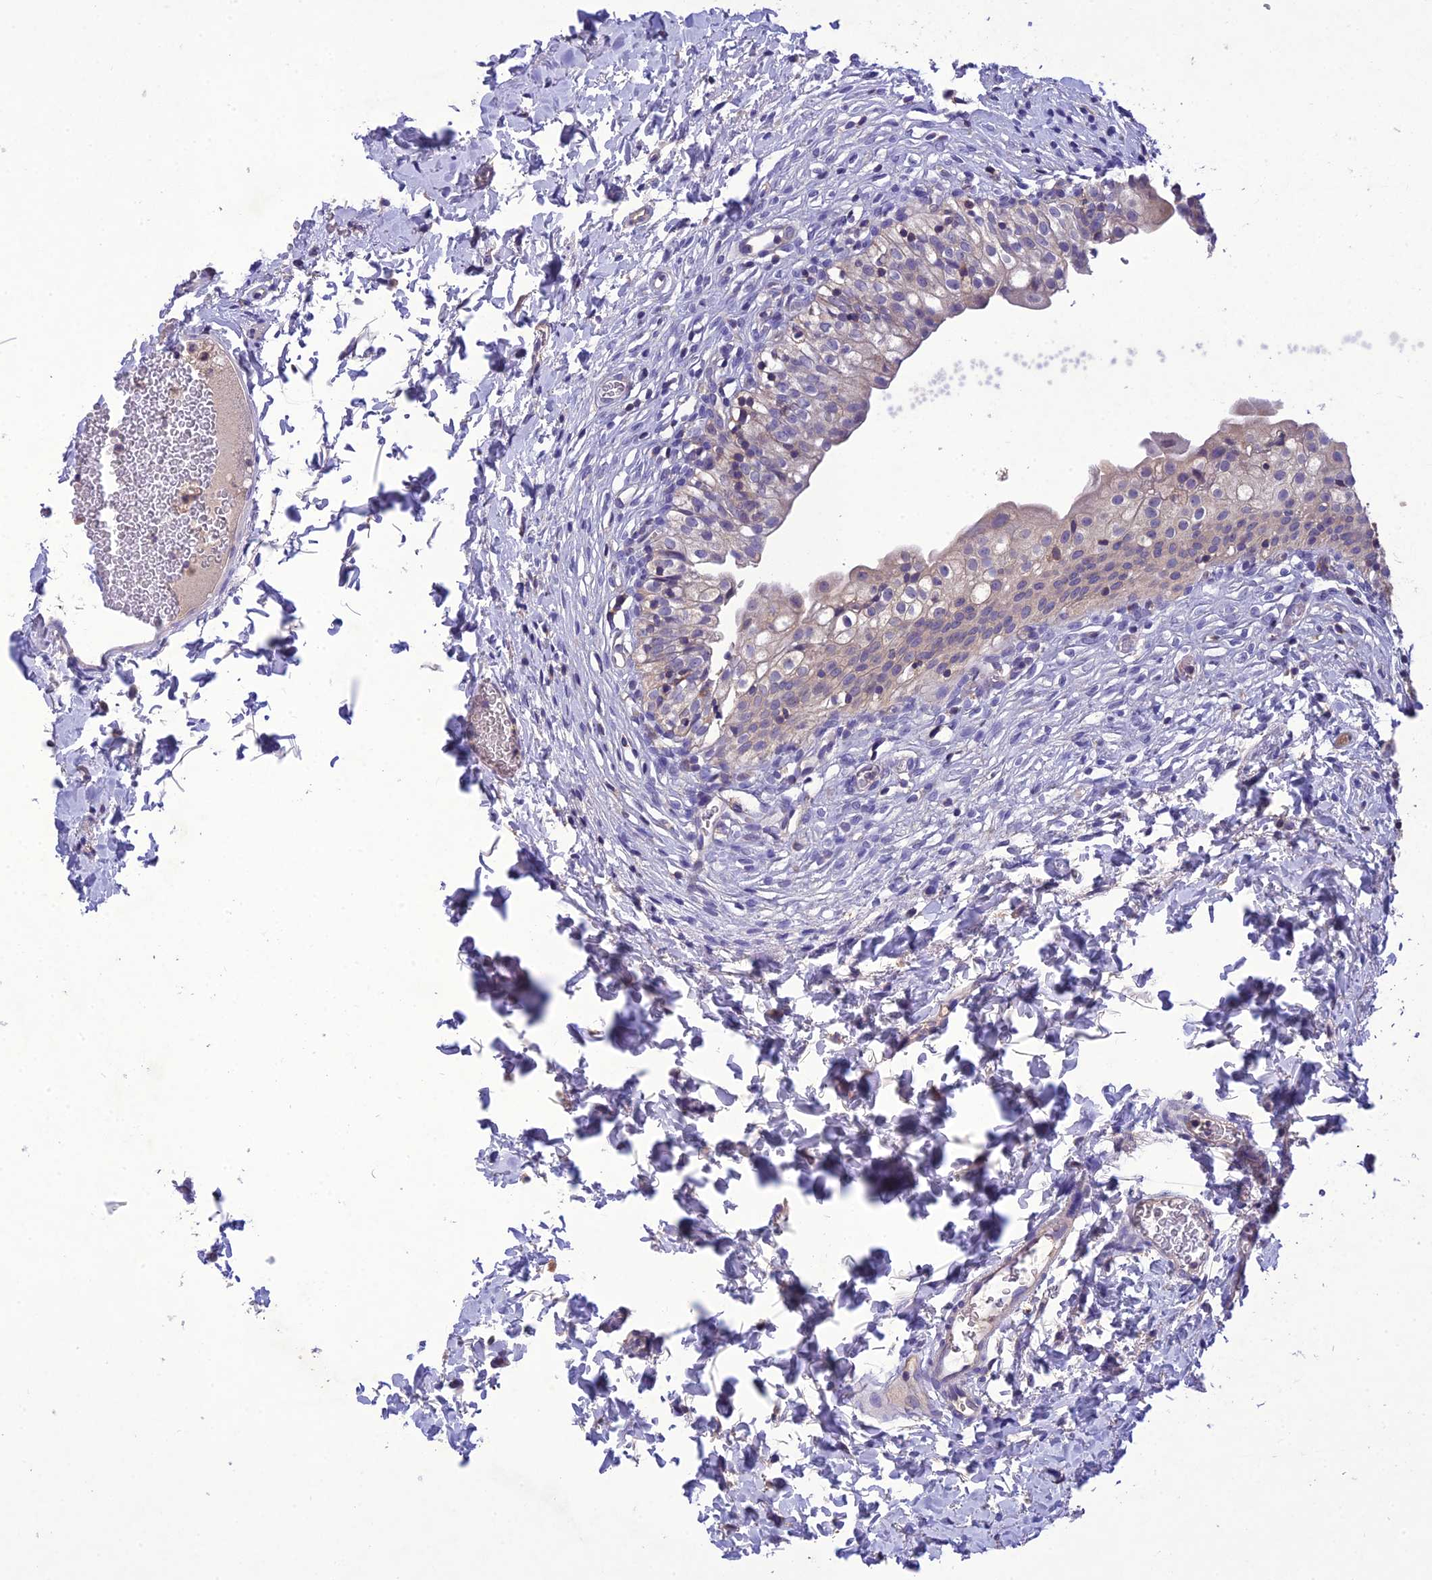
{"staining": {"intensity": "negative", "quantity": "none", "location": "none"}, "tissue": "urinary bladder", "cell_type": "Urothelial cells", "image_type": "normal", "snomed": [{"axis": "morphology", "description": "Normal tissue, NOS"}, {"axis": "topography", "description": "Urinary bladder"}], "caption": "Histopathology image shows no protein expression in urothelial cells of benign urinary bladder. The staining was performed using DAB (3,3'-diaminobenzidine) to visualize the protein expression in brown, while the nuclei were stained in blue with hematoxylin (Magnification: 20x).", "gene": "SNX24", "patient": {"sex": "male", "age": 55}}